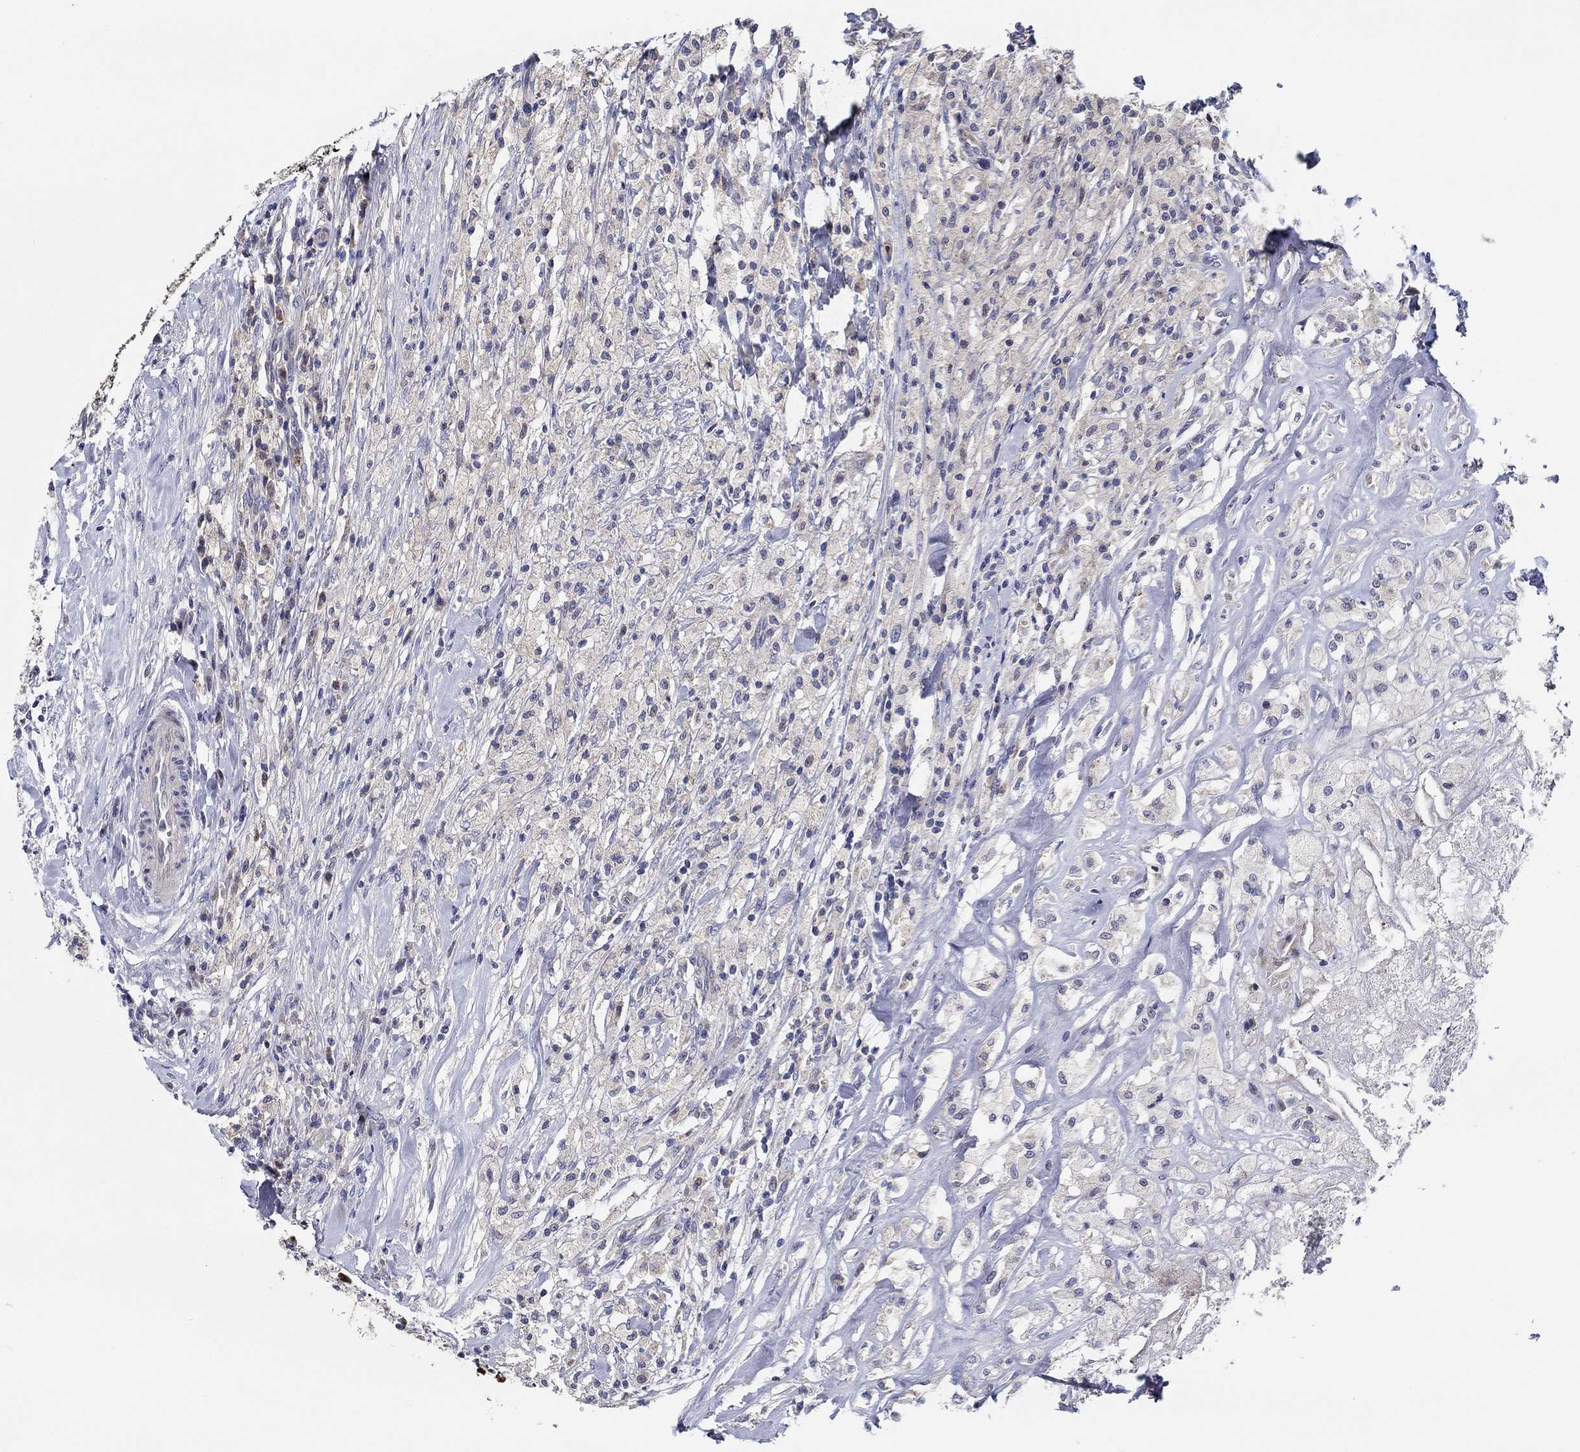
{"staining": {"intensity": "negative", "quantity": "none", "location": "none"}, "tissue": "testis cancer", "cell_type": "Tumor cells", "image_type": "cancer", "snomed": [{"axis": "morphology", "description": "Necrosis, NOS"}, {"axis": "morphology", "description": "Carcinoma, Embryonal, NOS"}, {"axis": "topography", "description": "Testis"}], "caption": "The histopathology image reveals no staining of tumor cells in embryonal carcinoma (testis).", "gene": "CFAP61", "patient": {"sex": "male", "age": 19}}